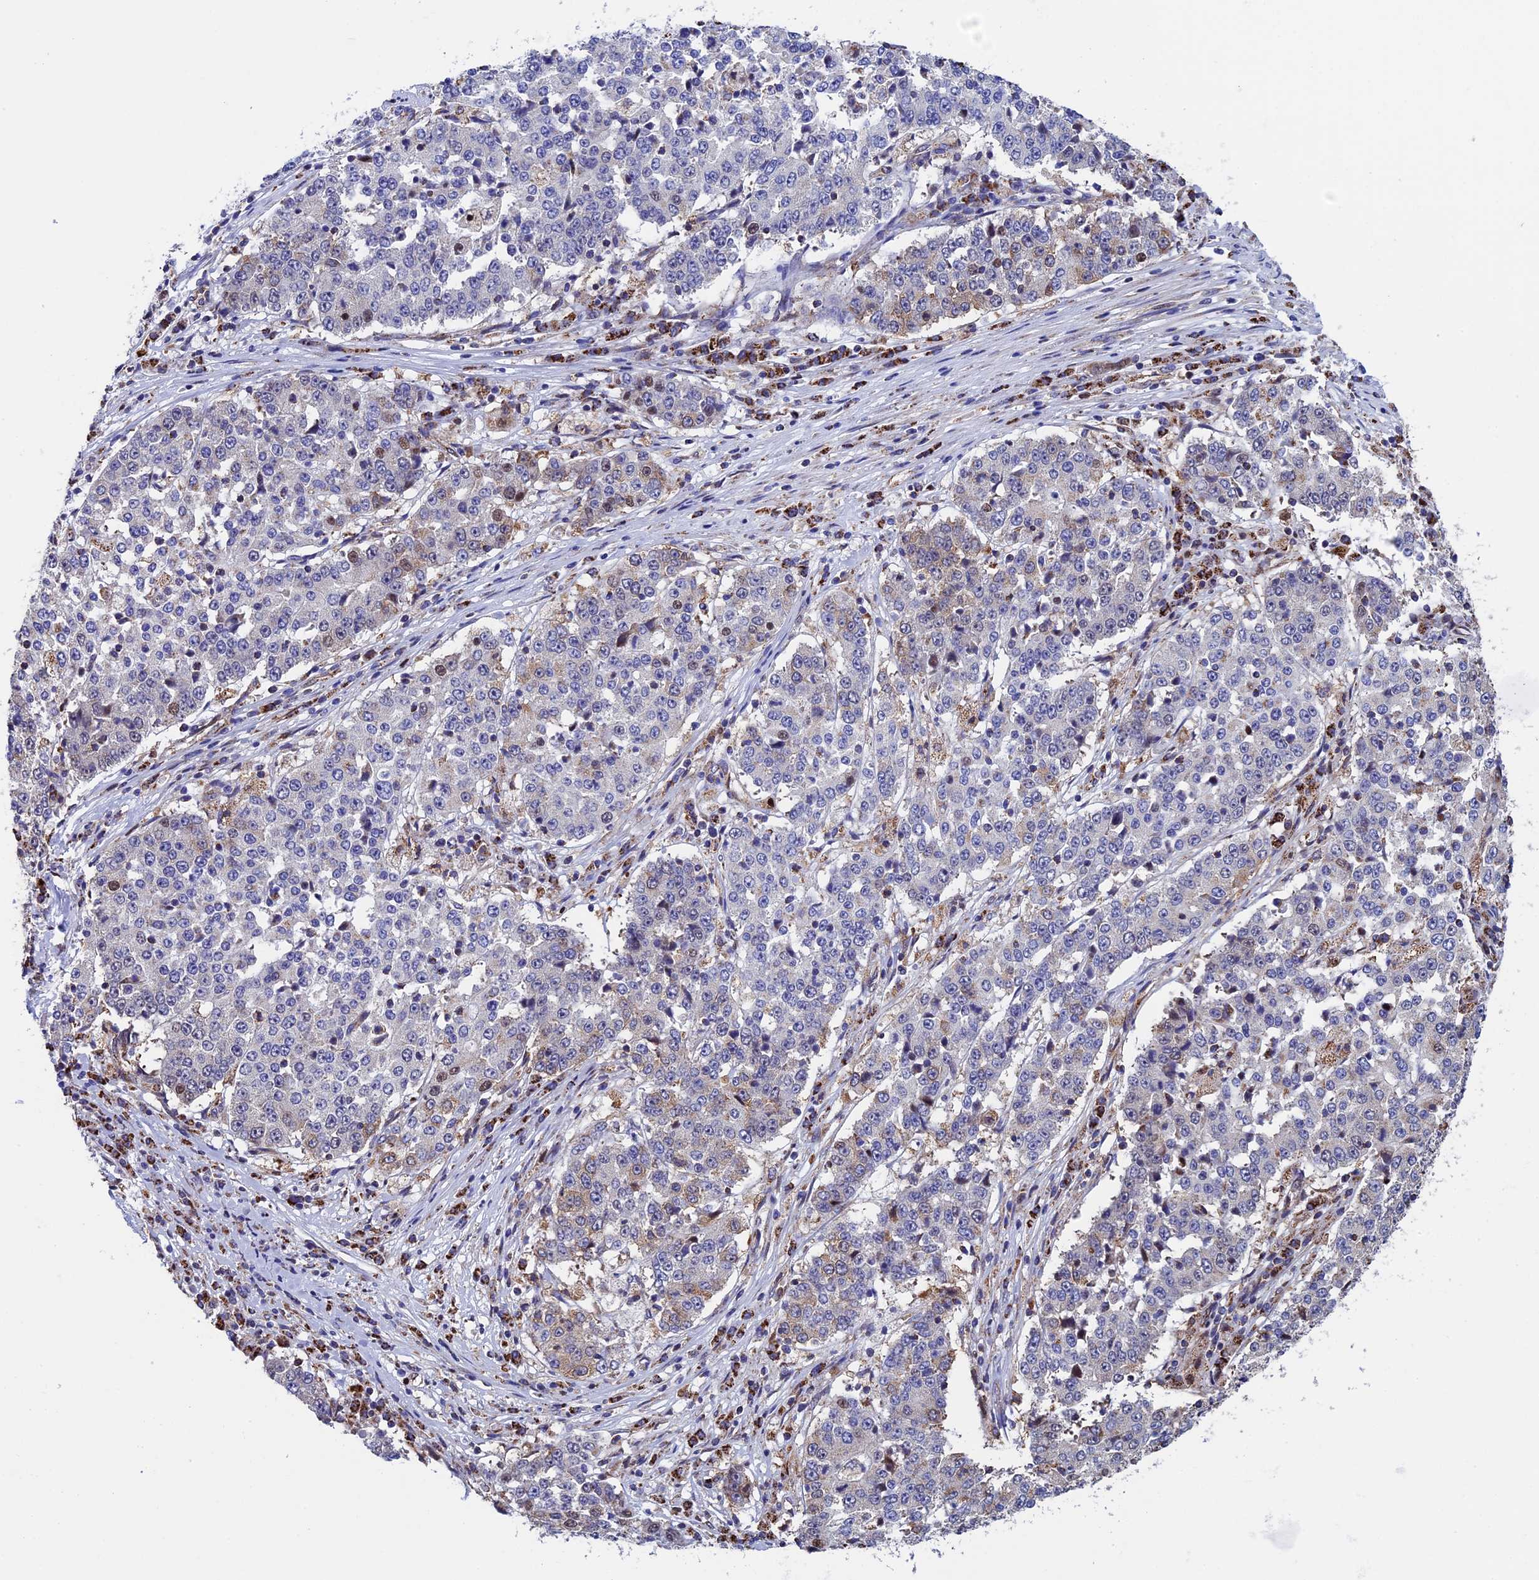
{"staining": {"intensity": "weak", "quantity": "<25%", "location": "cytoplasmic/membranous"}, "tissue": "stomach cancer", "cell_type": "Tumor cells", "image_type": "cancer", "snomed": [{"axis": "morphology", "description": "Adenocarcinoma, NOS"}, {"axis": "topography", "description": "Stomach"}], "caption": "This is an immunohistochemistry micrograph of adenocarcinoma (stomach). There is no positivity in tumor cells.", "gene": "SLC9A5", "patient": {"sex": "male", "age": 59}}